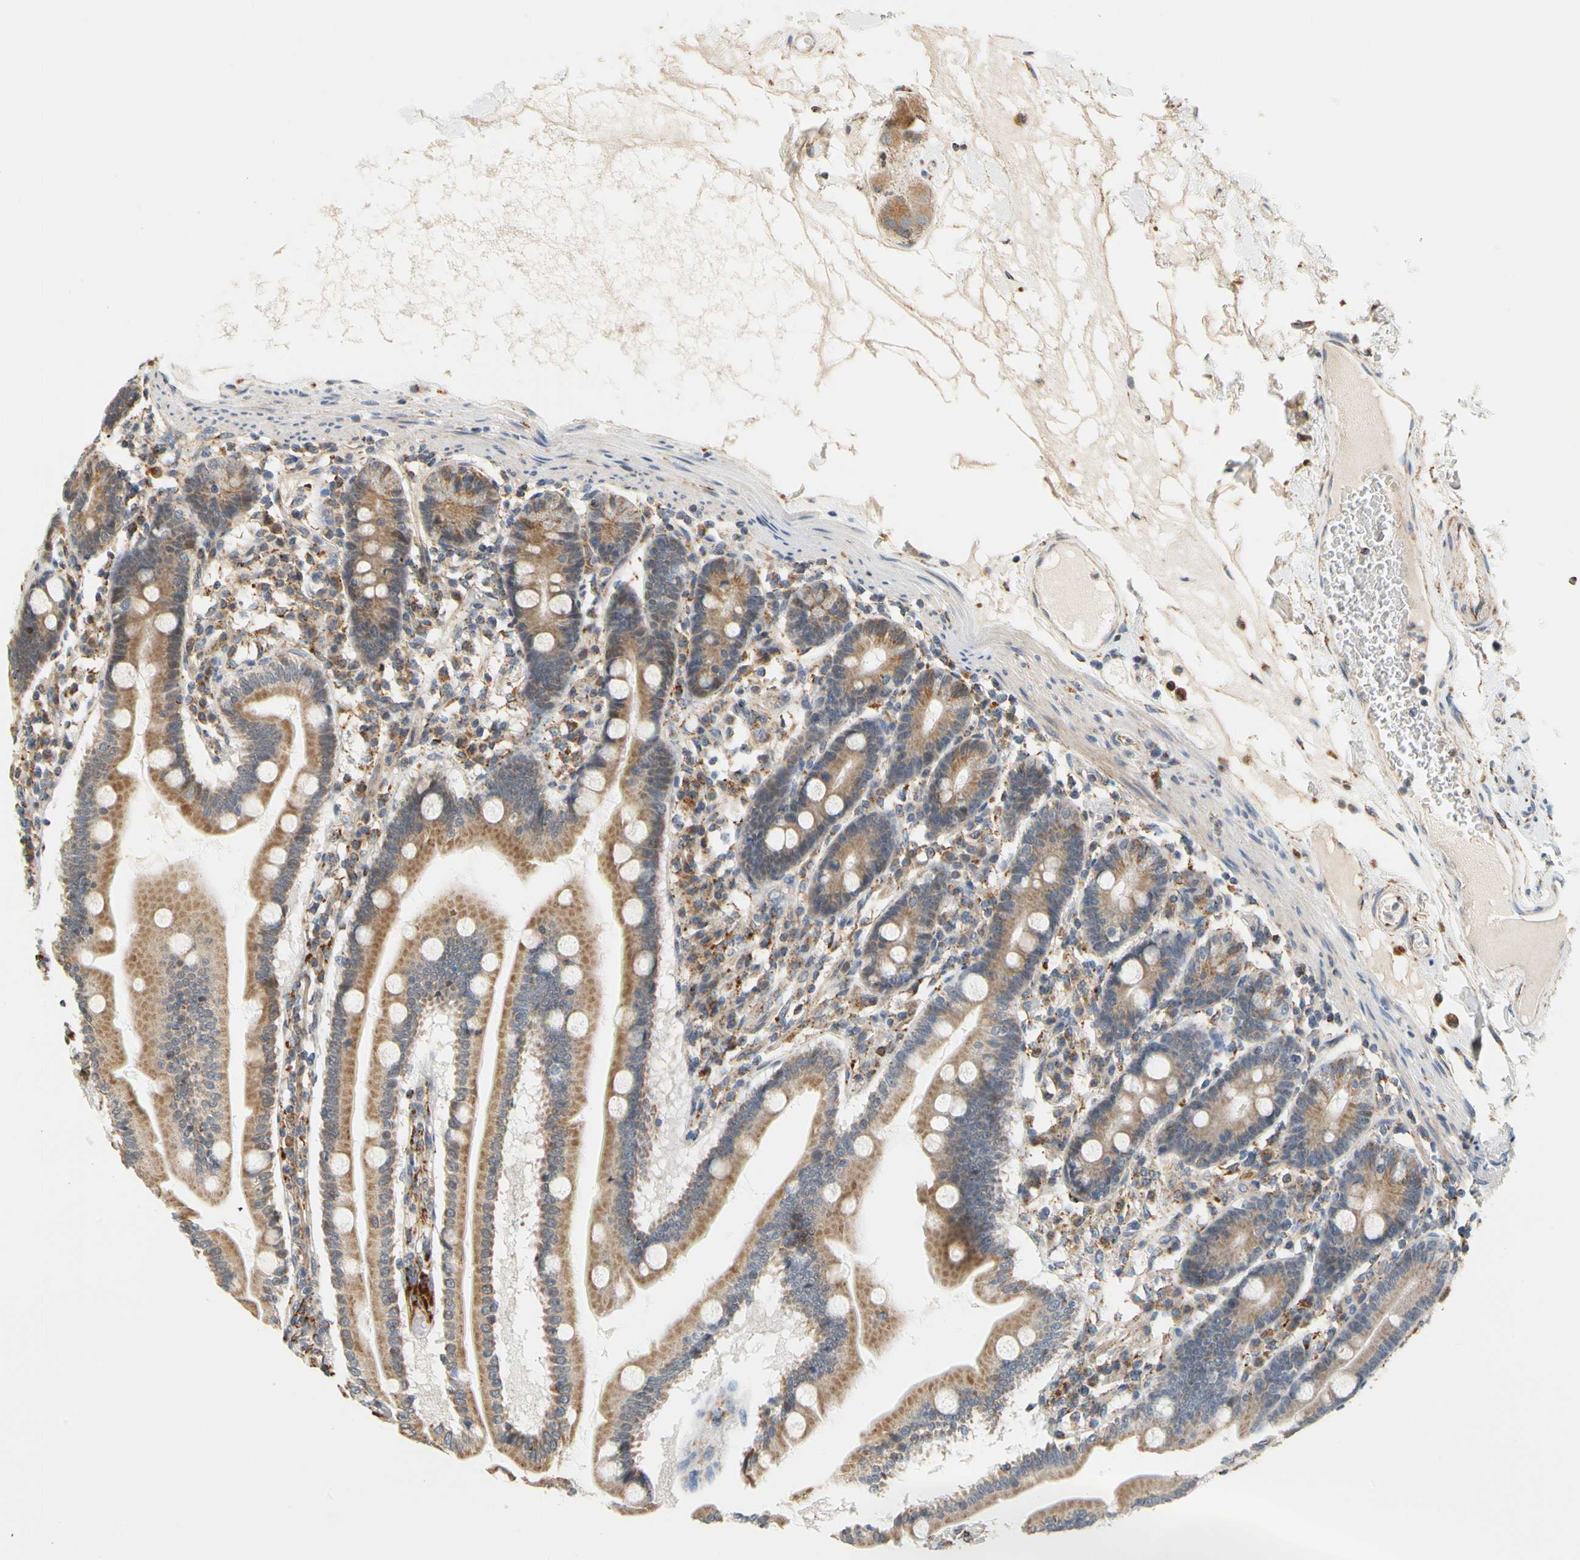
{"staining": {"intensity": "moderate", "quantity": ">75%", "location": "cytoplasmic/membranous"}, "tissue": "duodenum", "cell_type": "Glandular cells", "image_type": "normal", "snomed": [{"axis": "morphology", "description": "Normal tissue, NOS"}, {"axis": "topography", "description": "Duodenum"}], "caption": "The micrograph displays staining of normal duodenum, revealing moderate cytoplasmic/membranous protein expression (brown color) within glandular cells.", "gene": "SFXN3", "patient": {"sex": "female", "age": 64}}